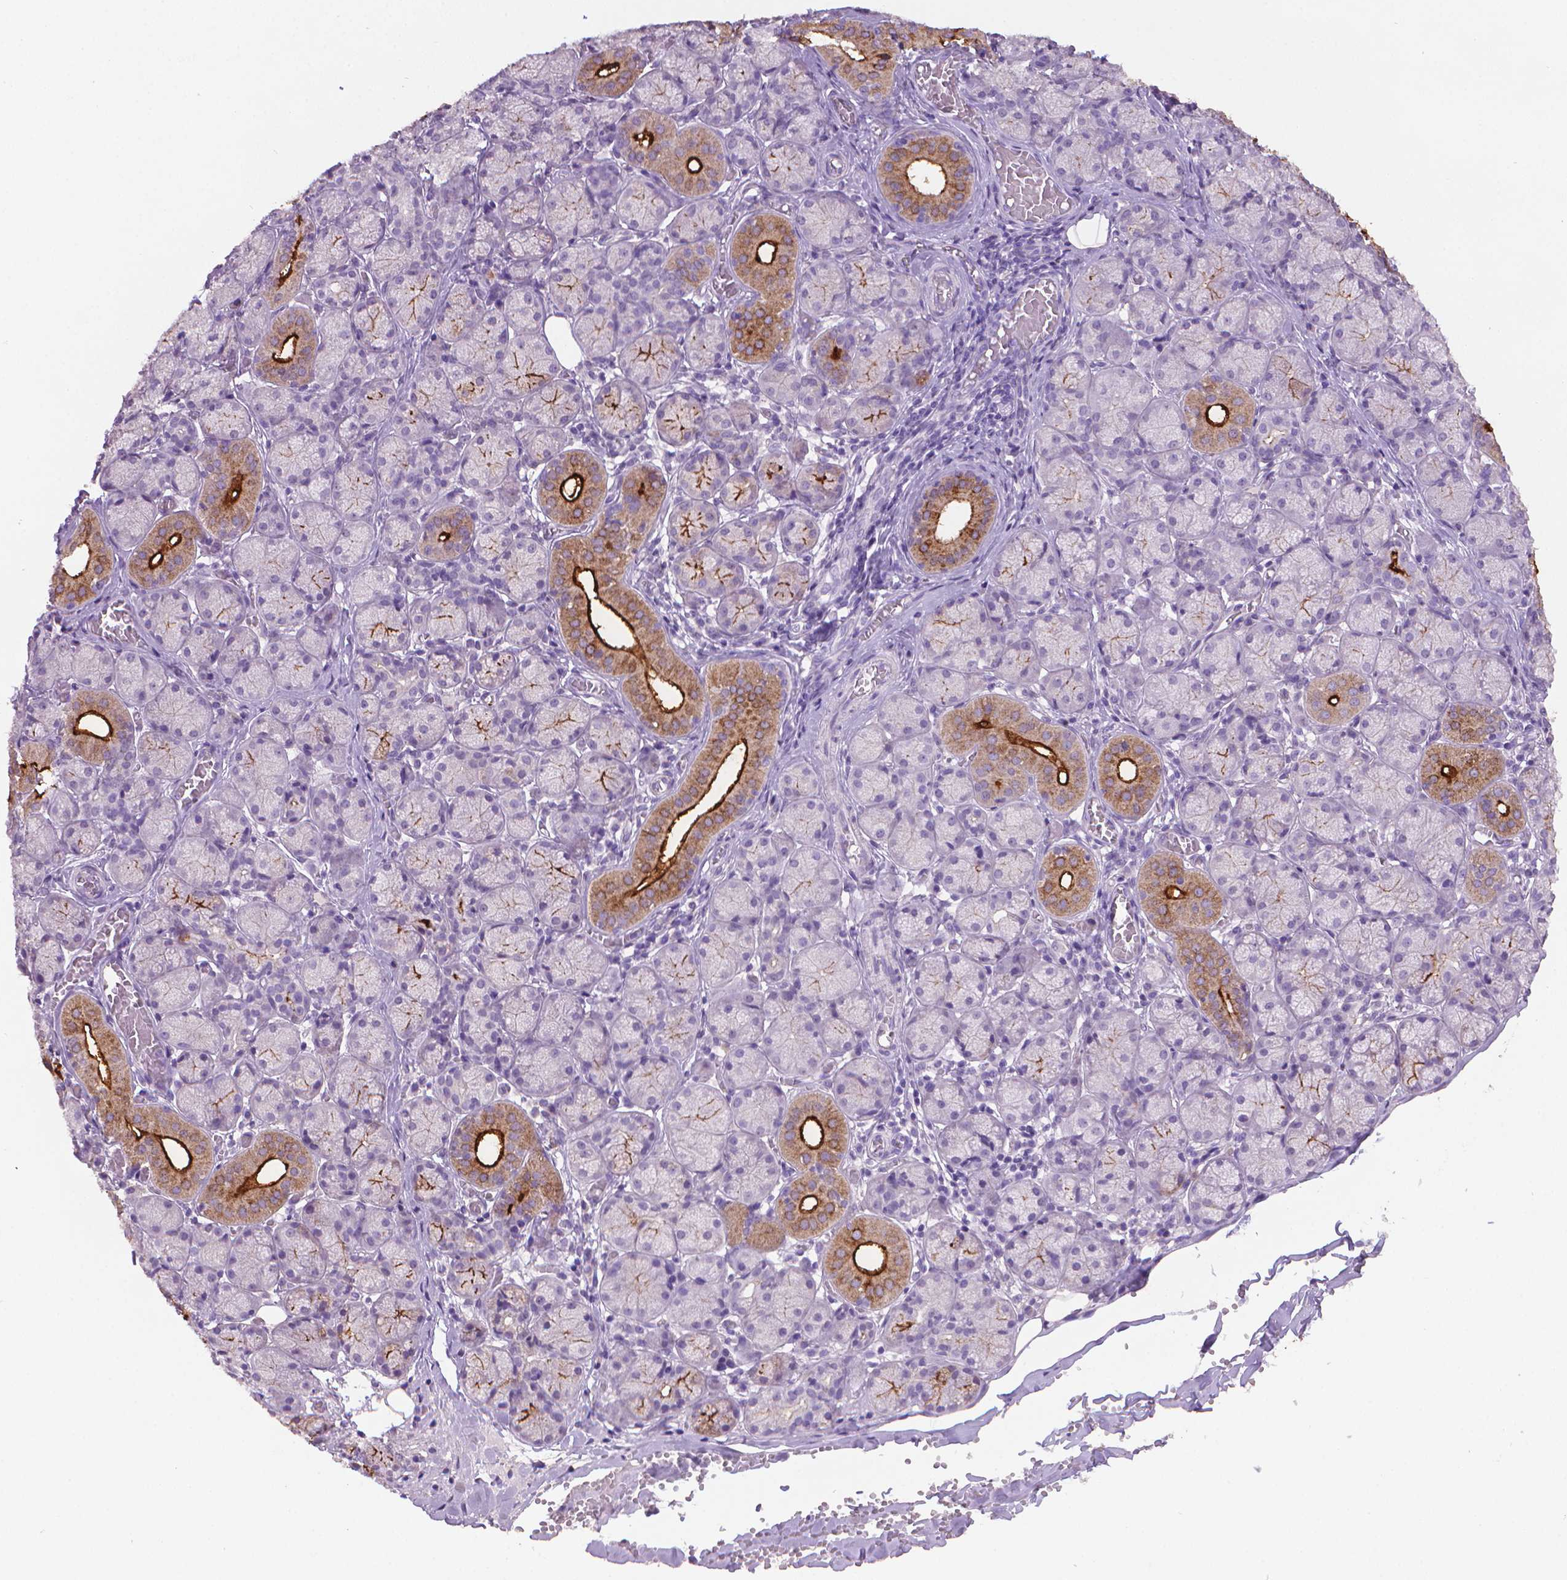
{"staining": {"intensity": "strong", "quantity": "25%-75%", "location": "cytoplasmic/membranous"}, "tissue": "salivary gland", "cell_type": "Glandular cells", "image_type": "normal", "snomed": [{"axis": "morphology", "description": "Normal tissue, NOS"}, {"axis": "topography", "description": "Salivary gland"}, {"axis": "topography", "description": "Peripheral nerve tissue"}], "caption": "Protein staining of unremarkable salivary gland demonstrates strong cytoplasmic/membranous positivity in approximately 25%-75% of glandular cells.", "gene": "MUC1", "patient": {"sex": "female", "age": 24}}